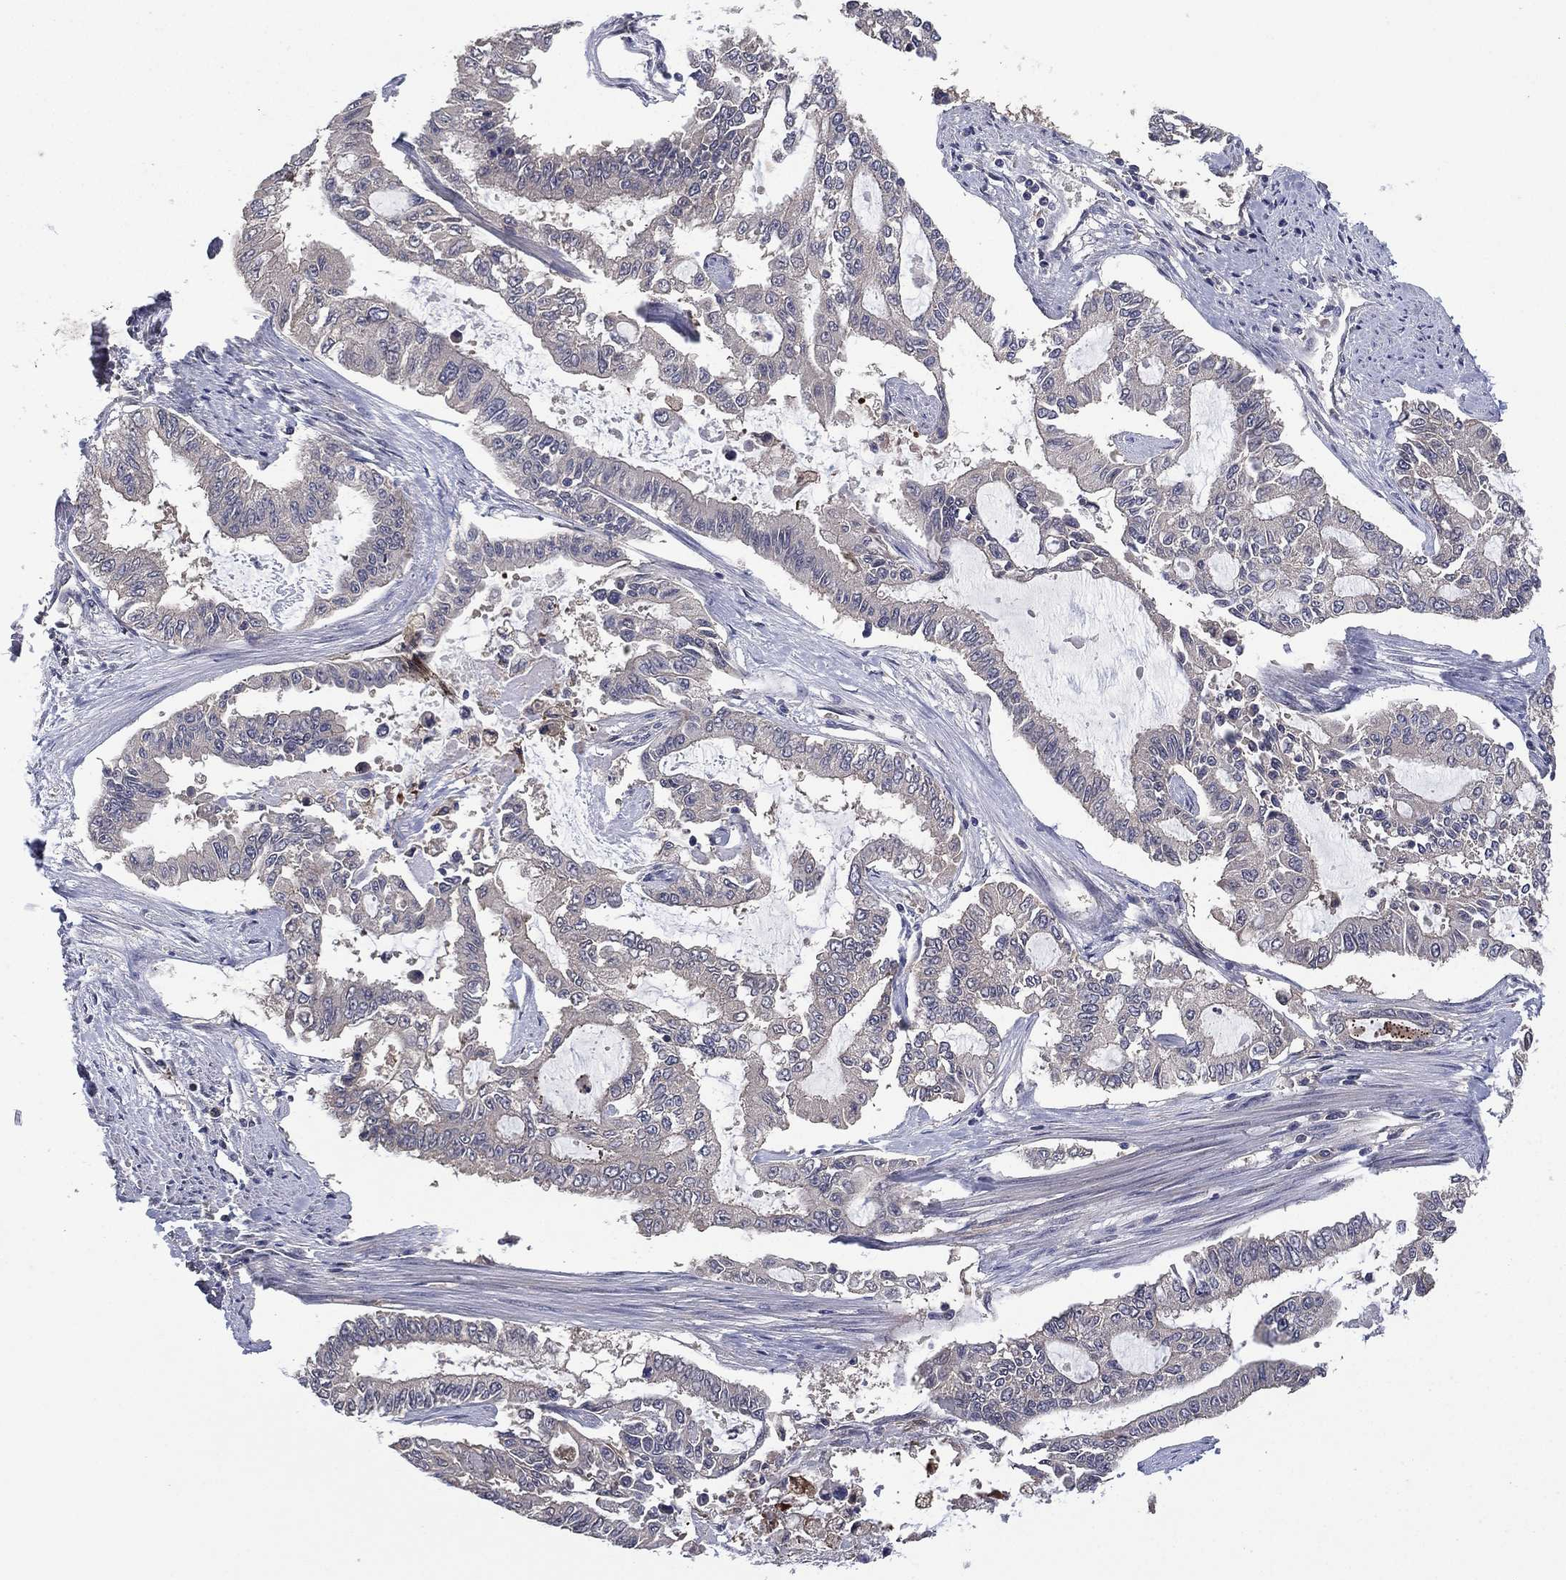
{"staining": {"intensity": "negative", "quantity": "none", "location": "none"}, "tissue": "endometrial cancer", "cell_type": "Tumor cells", "image_type": "cancer", "snomed": [{"axis": "morphology", "description": "Adenocarcinoma, NOS"}, {"axis": "topography", "description": "Uterus"}], "caption": "Tumor cells are negative for protein expression in human adenocarcinoma (endometrial).", "gene": "MPP7", "patient": {"sex": "female", "age": 59}}